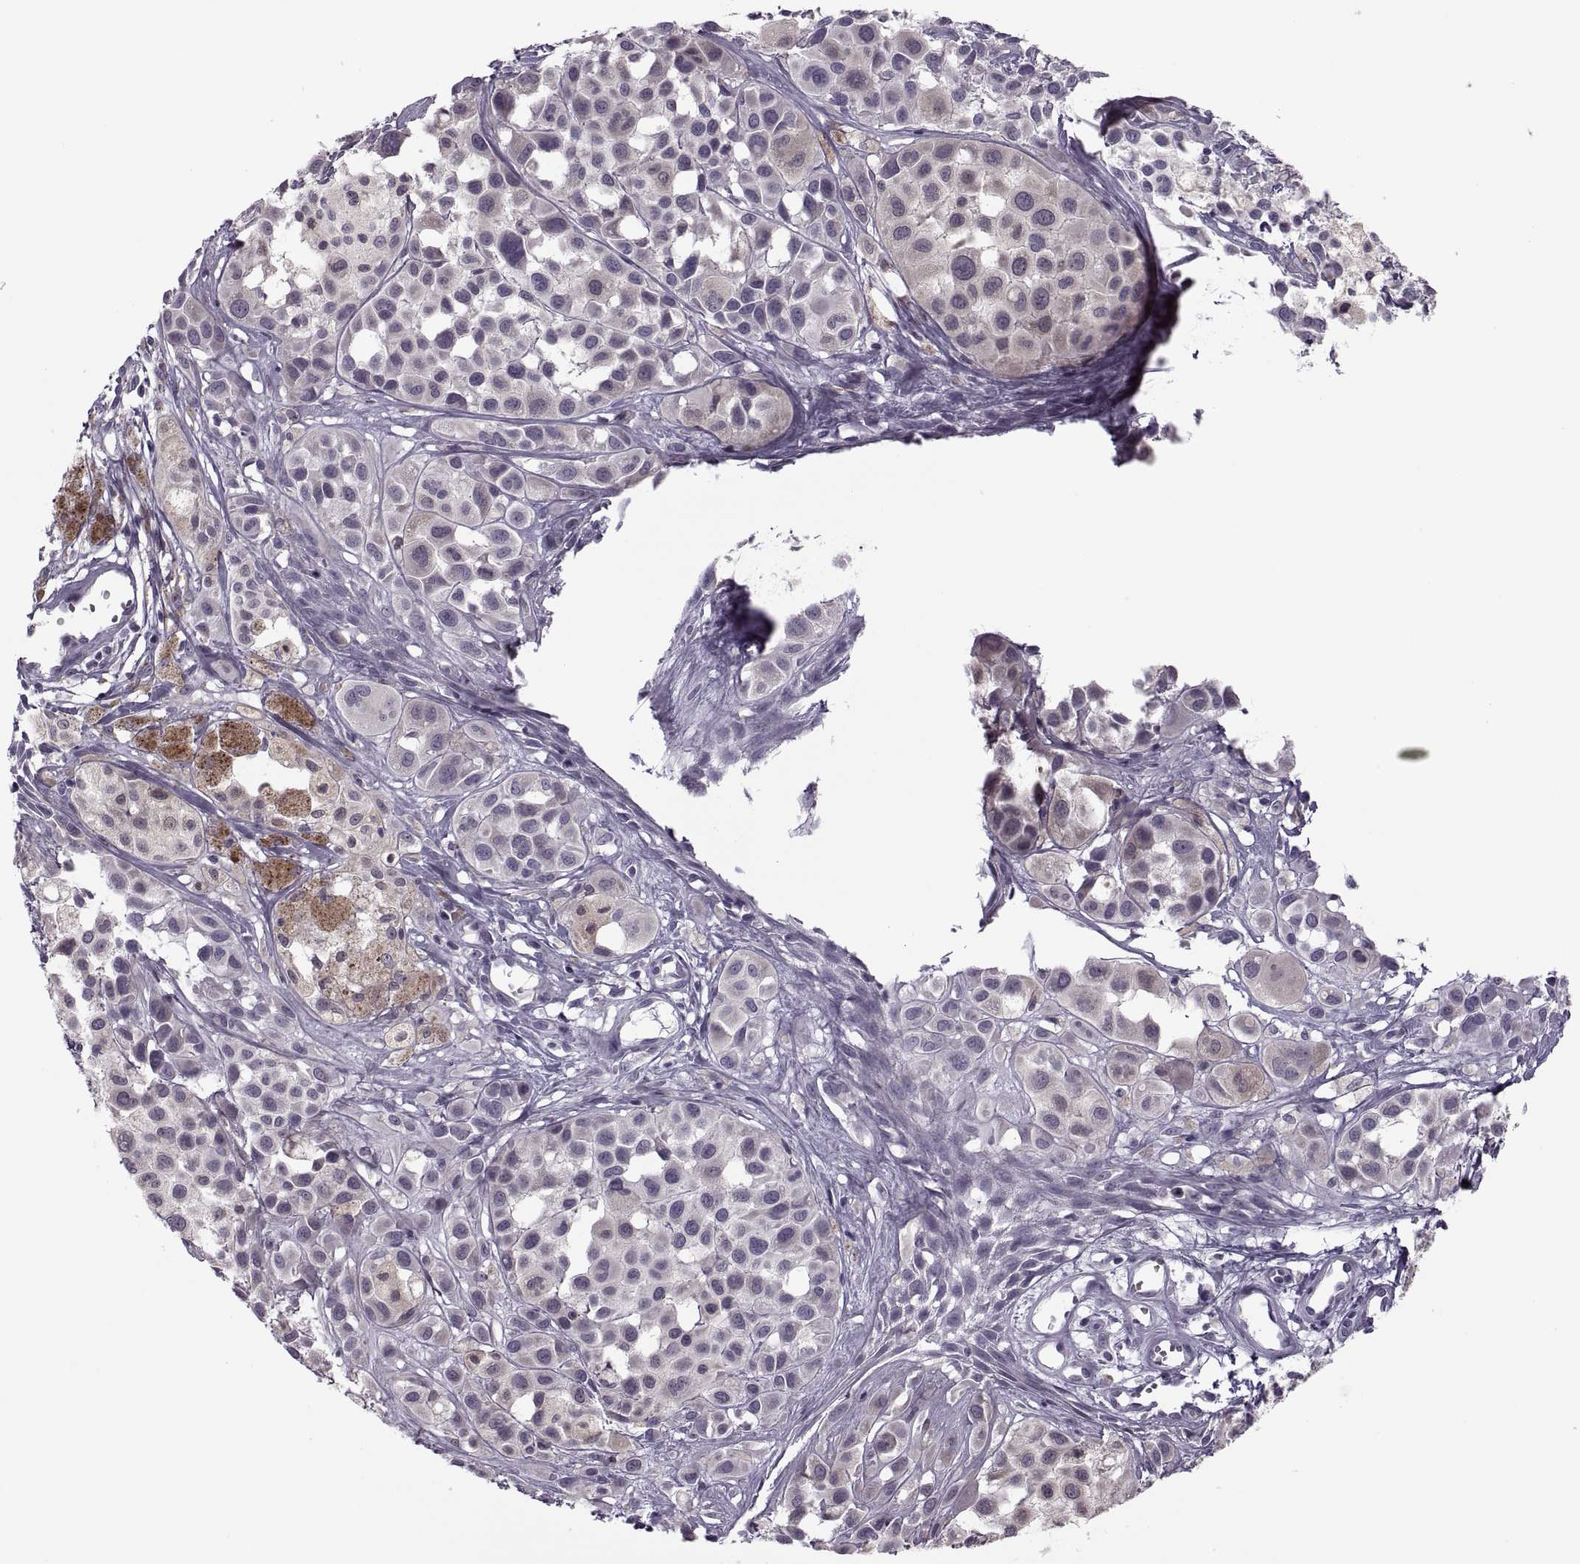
{"staining": {"intensity": "moderate", "quantity": "<25%", "location": "cytoplasmic/membranous"}, "tissue": "melanoma", "cell_type": "Tumor cells", "image_type": "cancer", "snomed": [{"axis": "morphology", "description": "Malignant melanoma, NOS"}, {"axis": "topography", "description": "Skin"}], "caption": "Protein staining reveals moderate cytoplasmic/membranous positivity in about <25% of tumor cells in melanoma.", "gene": "PRSS54", "patient": {"sex": "male", "age": 77}}